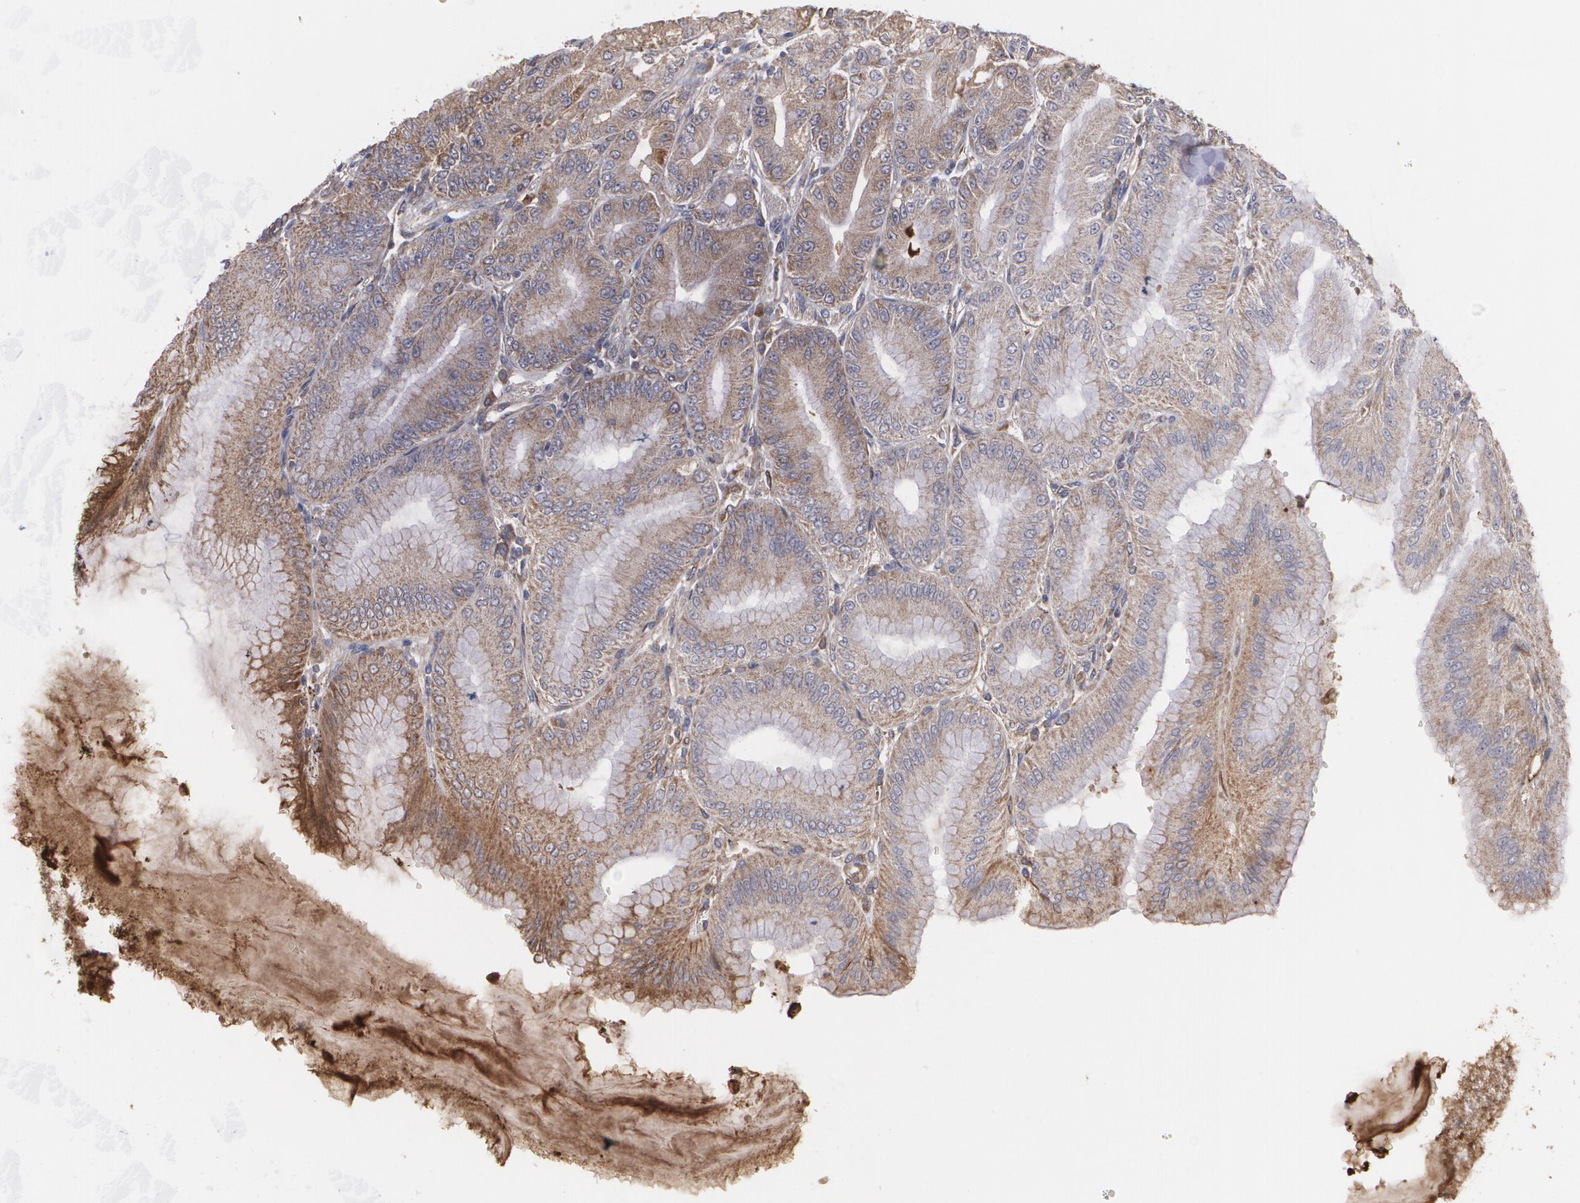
{"staining": {"intensity": "moderate", "quantity": ">75%", "location": "cytoplasmic/membranous"}, "tissue": "stomach", "cell_type": "Glandular cells", "image_type": "normal", "snomed": [{"axis": "morphology", "description": "Normal tissue, NOS"}, {"axis": "topography", "description": "Stomach, lower"}], "caption": "Immunohistochemistry (IHC) (DAB (3,3'-diaminobenzidine)) staining of unremarkable stomach demonstrates moderate cytoplasmic/membranous protein positivity in about >75% of glandular cells.", "gene": "PON1", "patient": {"sex": "male", "age": 71}}